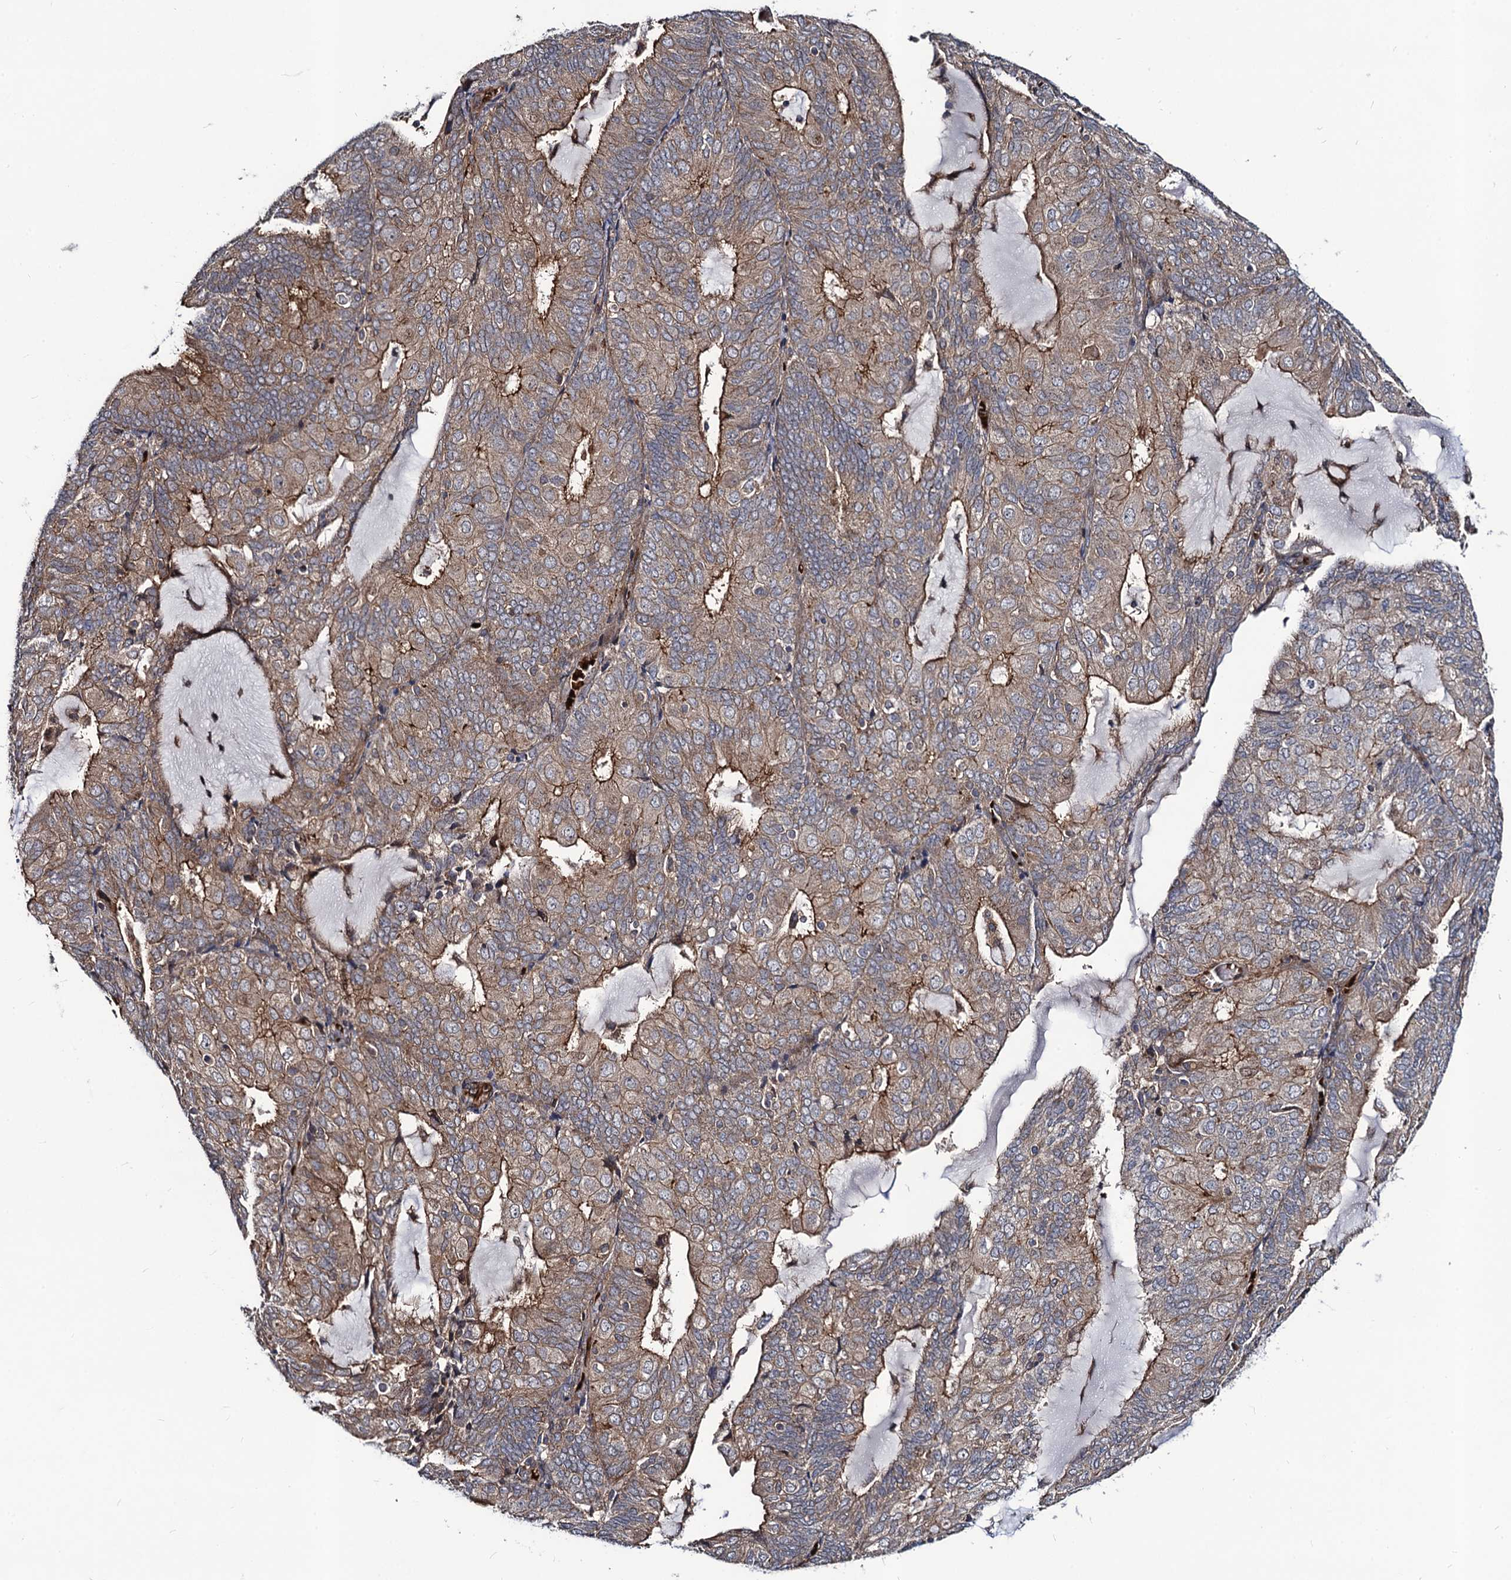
{"staining": {"intensity": "moderate", "quantity": "25%-75%", "location": "cytoplasmic/membranous"}, "tissue": "endometrial cancer", "cell_type": "Tumor cells", "image_type": "cancer", "snomed": [{"axis": "morphology", "description": "Adenocarcinoma, NOS"}, {"axis": "topography", "description": "Endometrium"}], "caption": "This is a histology image of IHC staining of endometrial cancer, which shows moderate positivity in the cytoplasmic/membranous of tumor cells.", "gene": "KXD1", "patient": {"sex": "female", "age": 81}}